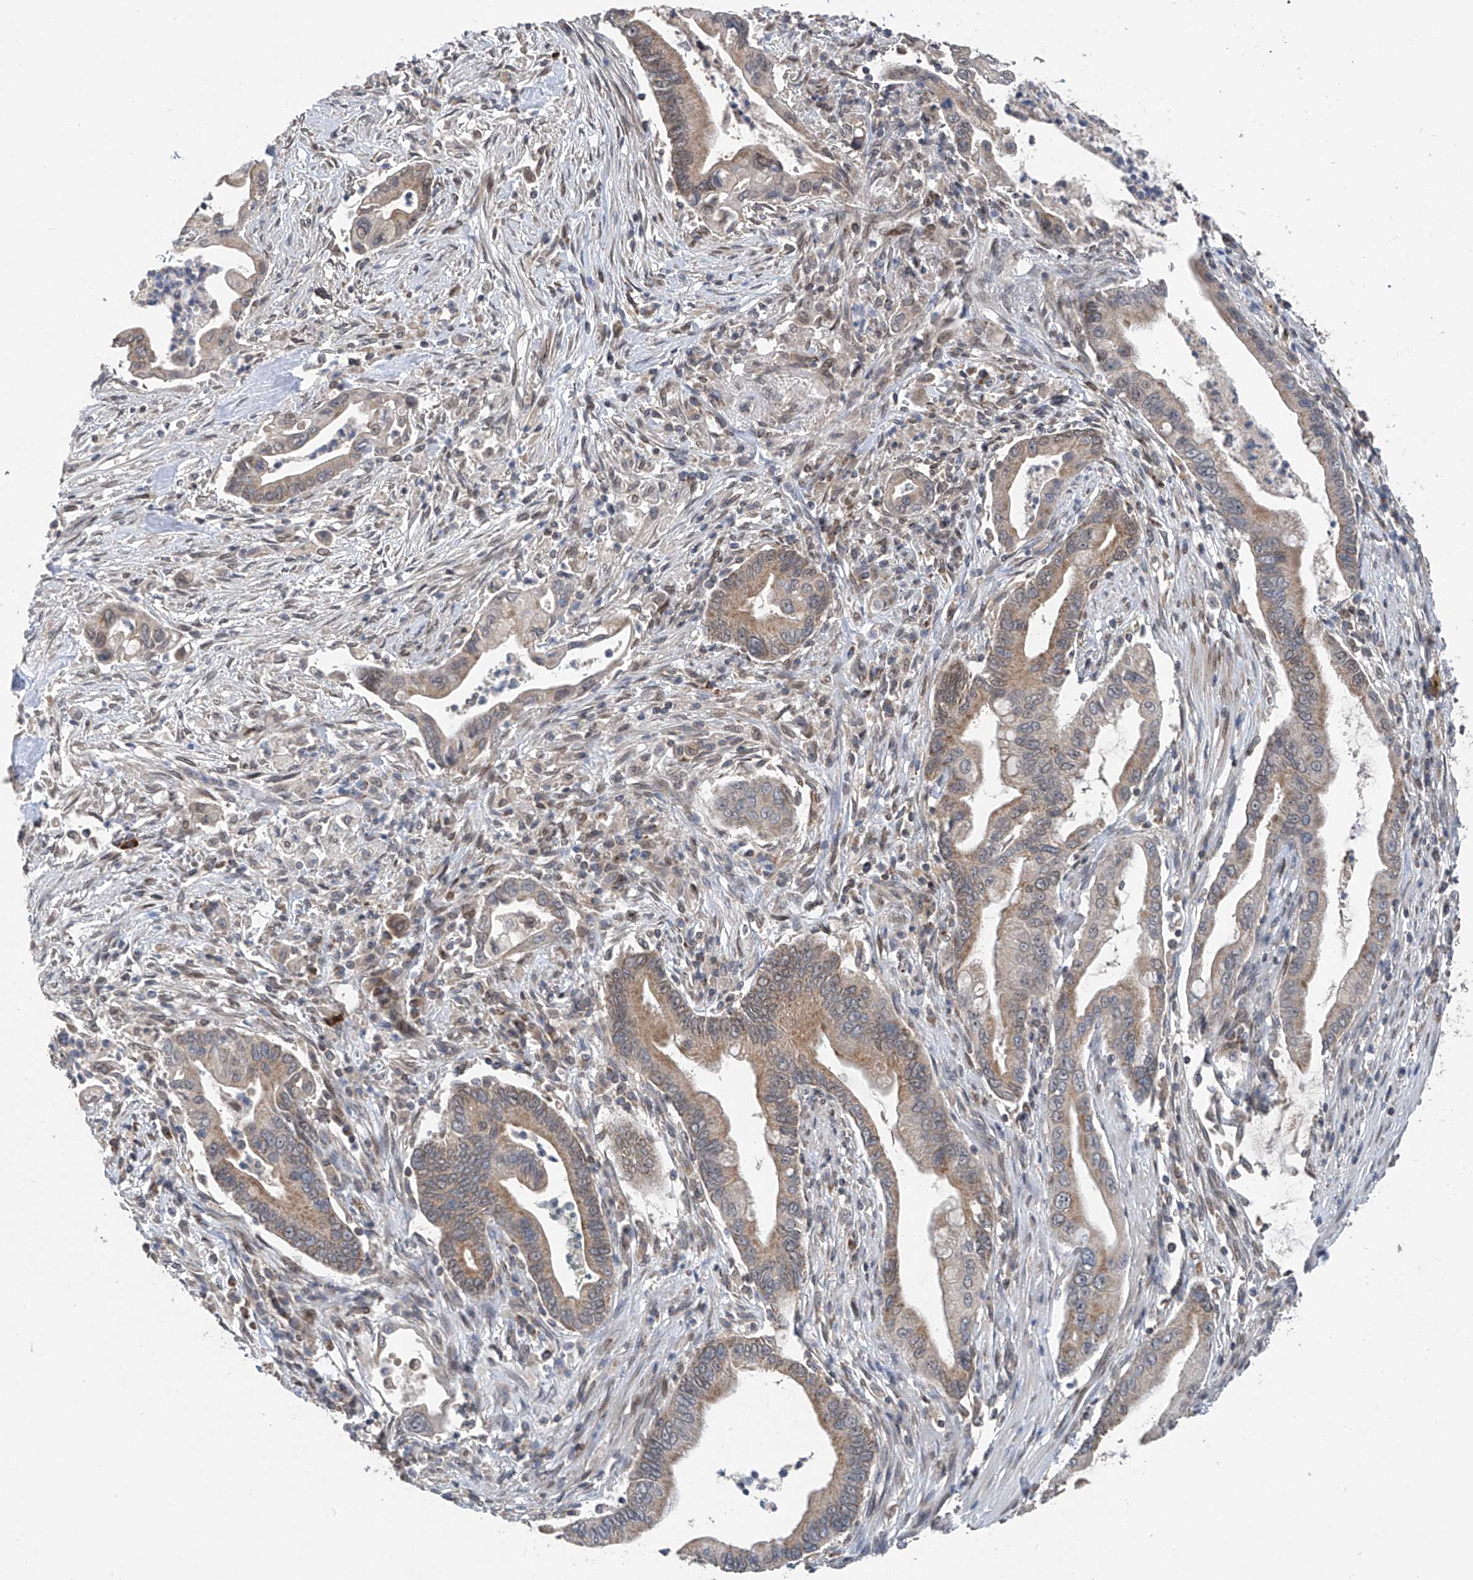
{"staining": {"intensity": "moderate", "quantity": ">75%", "location": "cytoplasmic/membranous"}, "tissue": "pancreatic cancer", "cell_type": "Tumor cells", "image_type": "cancer", "snomed": [{"axis": "morphology", "description": "Adenocarcinoma, NOS"}, {"axis": "topography", "description": "Pancreas"}], "caption": "The image exhibits staining of pancreatic cancer, revealing moderate cytoplasmic/membranous protein staining (brown color) within tumor cells.", "gene": "BCKDHB", "patient": {"sex": "male", "age": 78}}